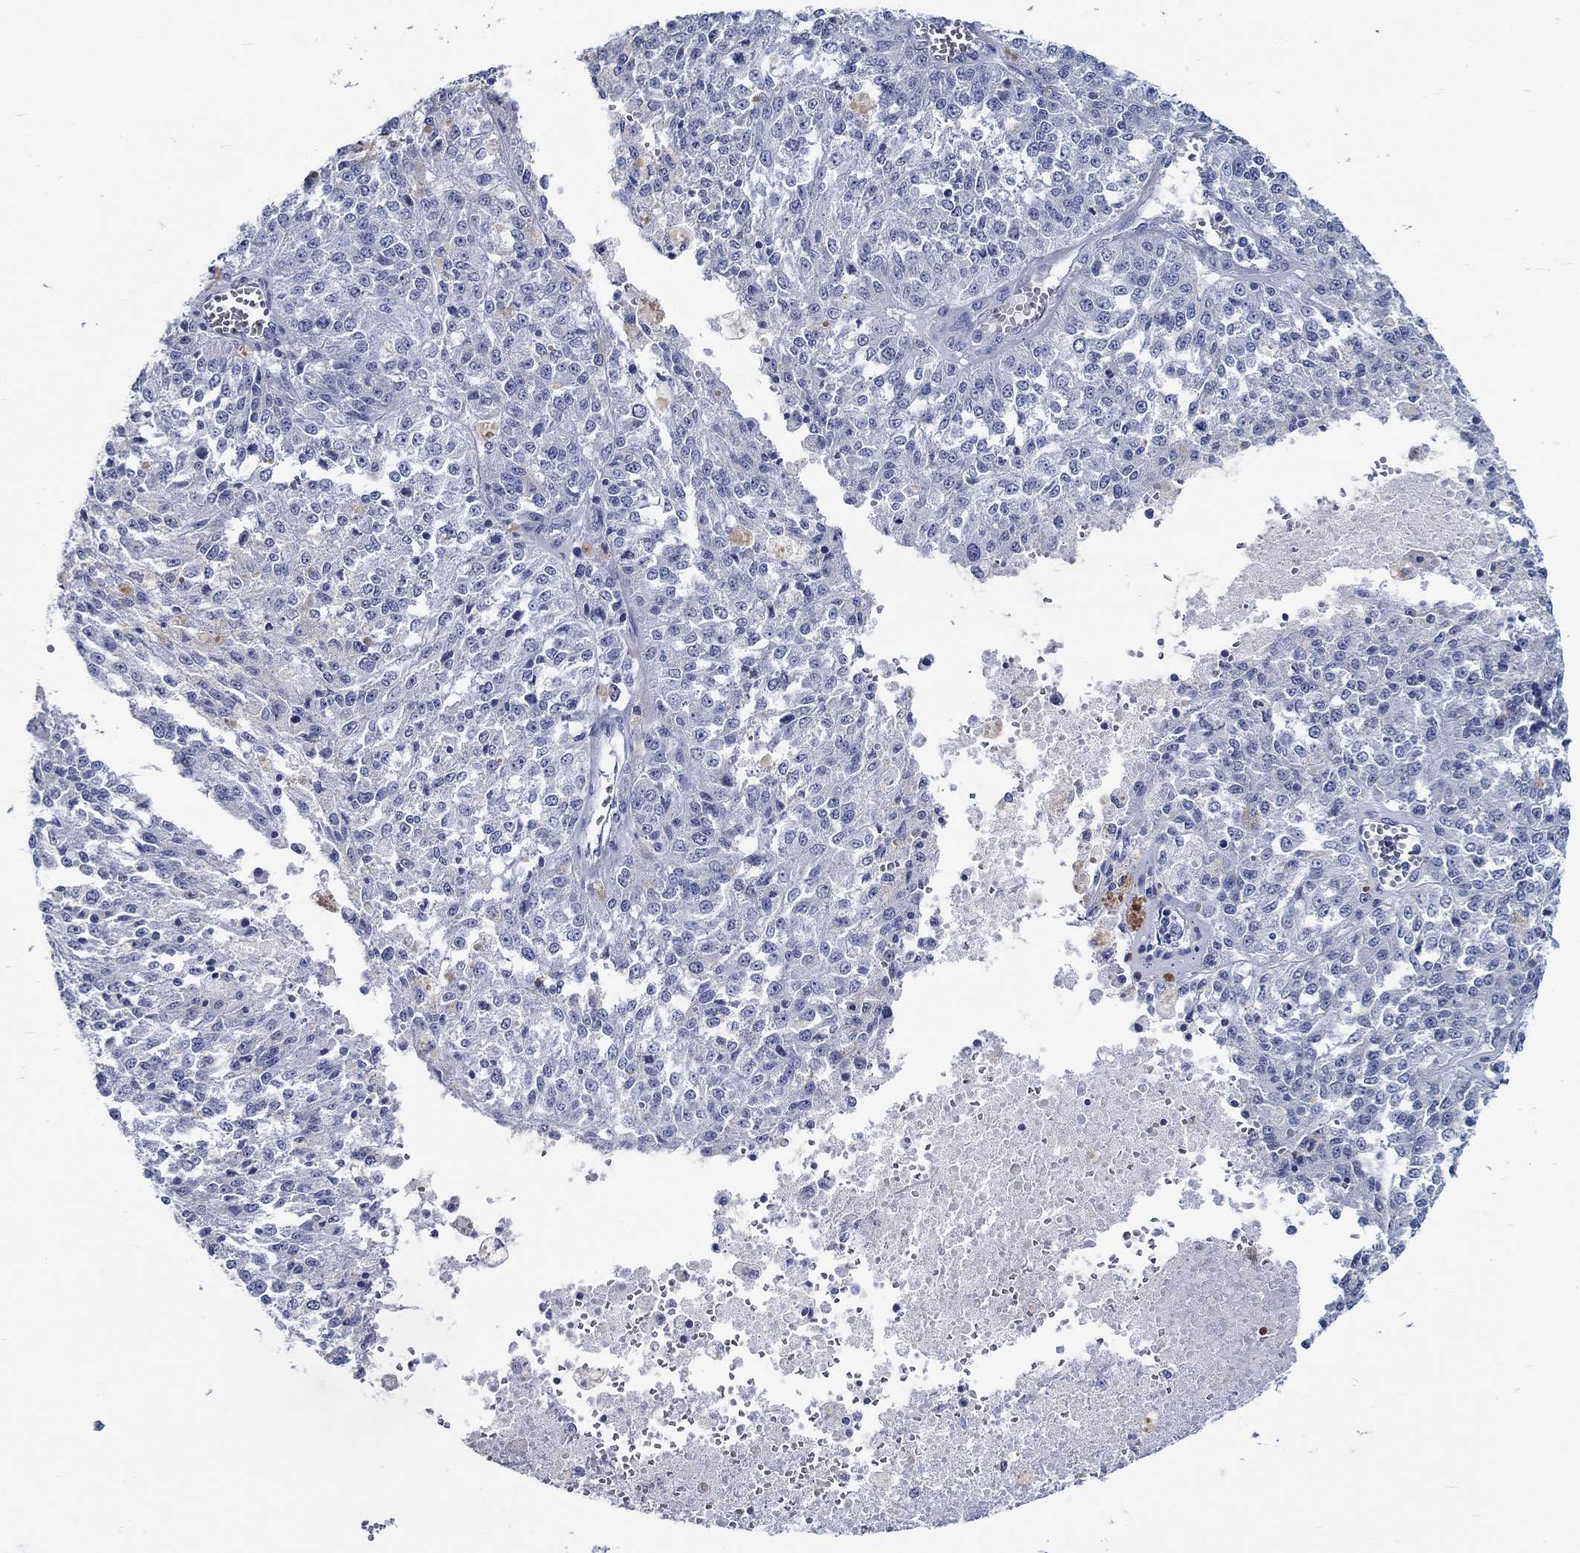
{"staining": {"intensity": "negative", "quantity": "none", "location": "none"}, "tissue": "melanoma", "cell_type": "Tumor cells", "image_type": "cancer", "snomed": [{"axis": "morphology", "description": "Malignant melanoma, Metastatic site"}, {"axis": "topography", "description": "Lymph node"}], "caption": "Malignant melanoma (metastatic site) was stained to show a protein in brown. There is no significant staining in tumor cells. The staining was performed using DAB to visualize the protein expression in brown, while the nuclei were stained in blue with hematoxylin (Magnification: 20x).", "gene": "RD3L", "patient": {"sex": "female", "age": 64}}